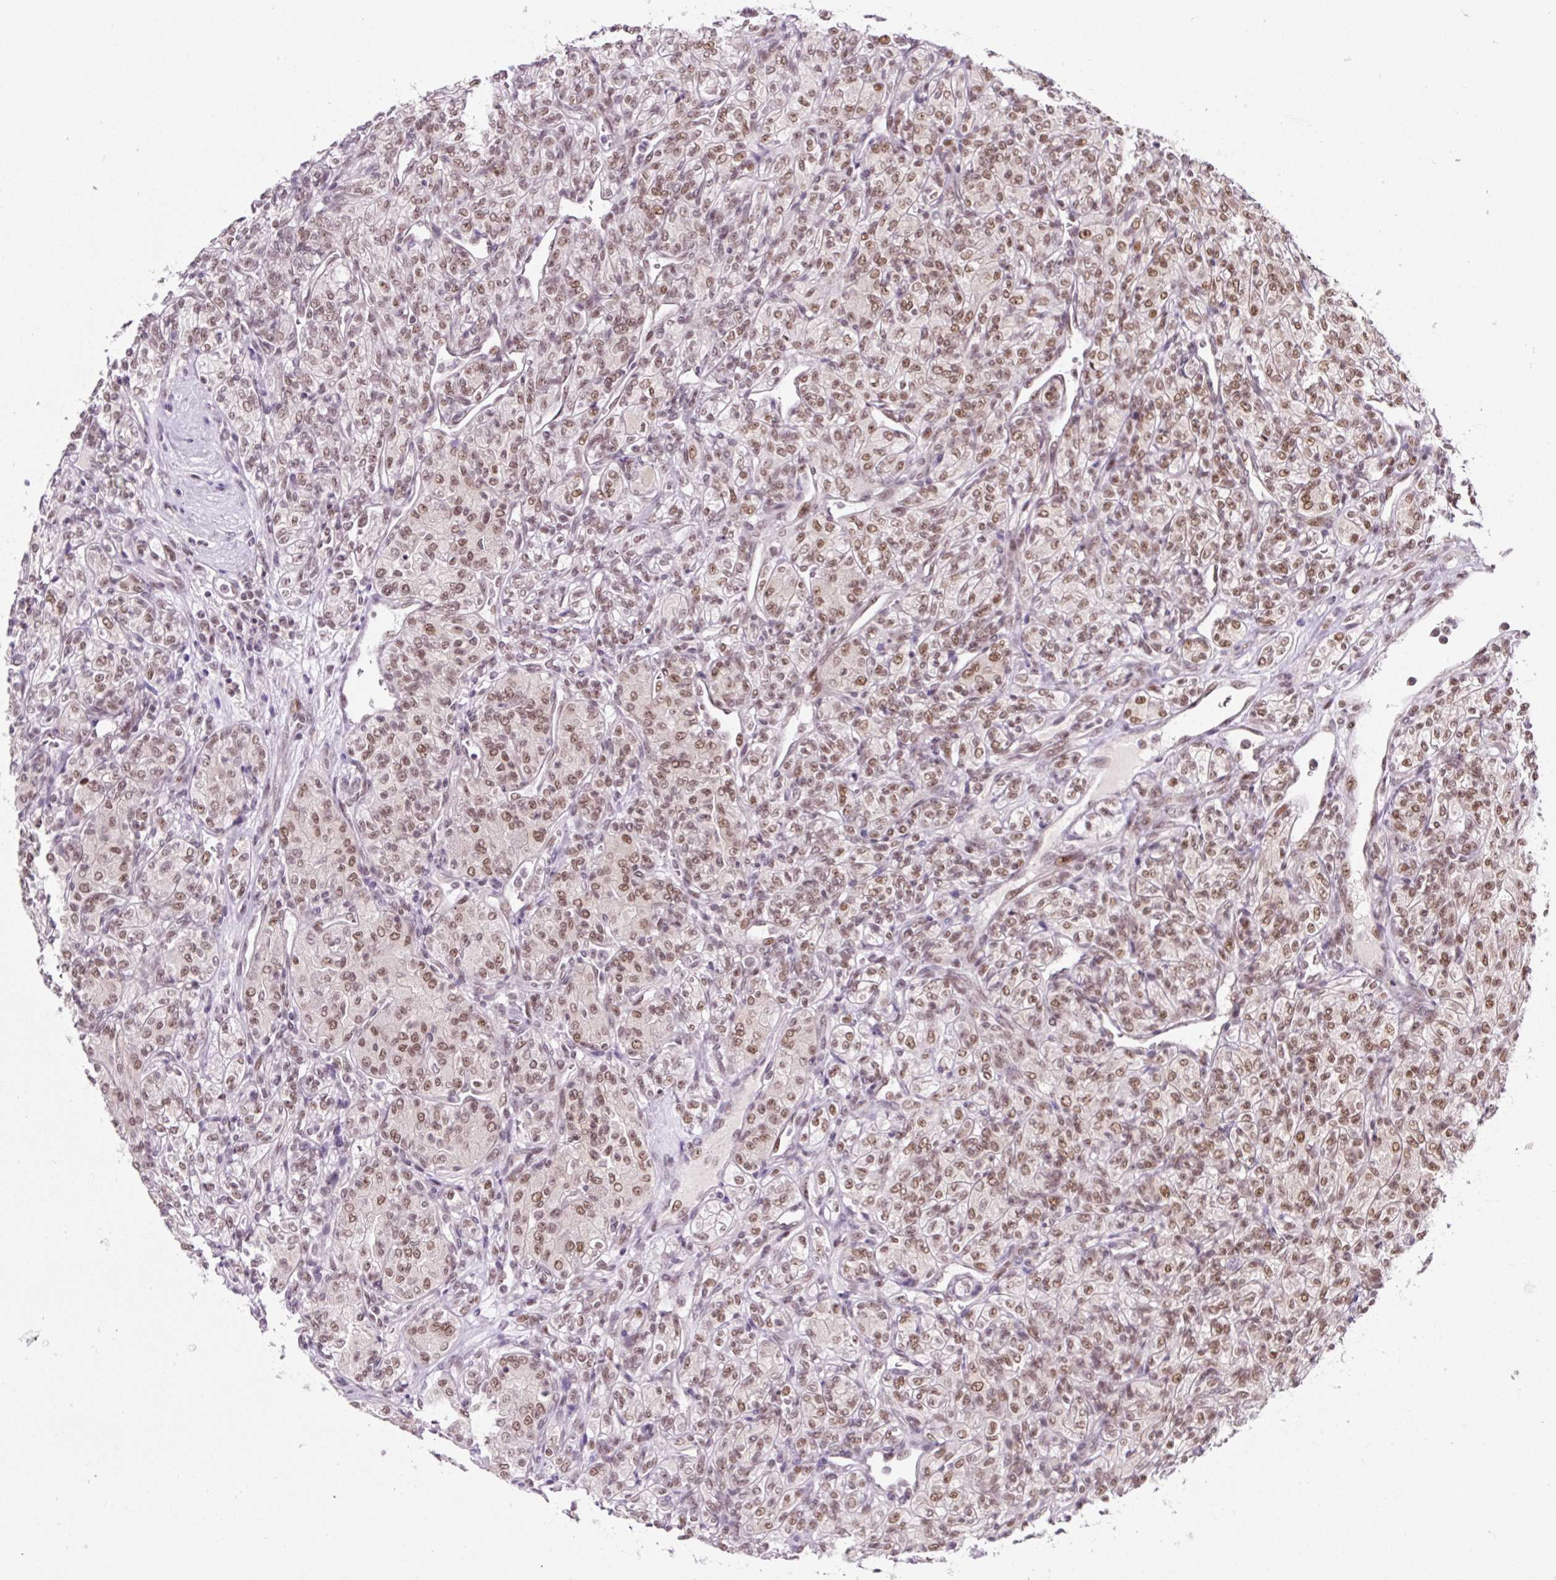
{"staining": {"intensity": "moderate", "quantity": ">75%", "location": "nuclear"}, "tissue": "renal cancer", "cell_type": "Tumor cells", "image_type": "cancer", "snomed": [{"axis": "morphology", "description": "Adenocarcinoma, NOS"}, {"axis": "topography", "description": "Kidney"}], "caption": "High-magnification brightfield microscopy of renal cancer (adenocarcinoma) stained with DAB (3,3'-diaminobenzidine) (brown) and counterstained with hematoxylin (blue). tumor cells exhibit moderate nuclear expression is seen in about>75% of cells.", "gene": "TAF1A", "patient": {"sex": "male", "age": 77}}